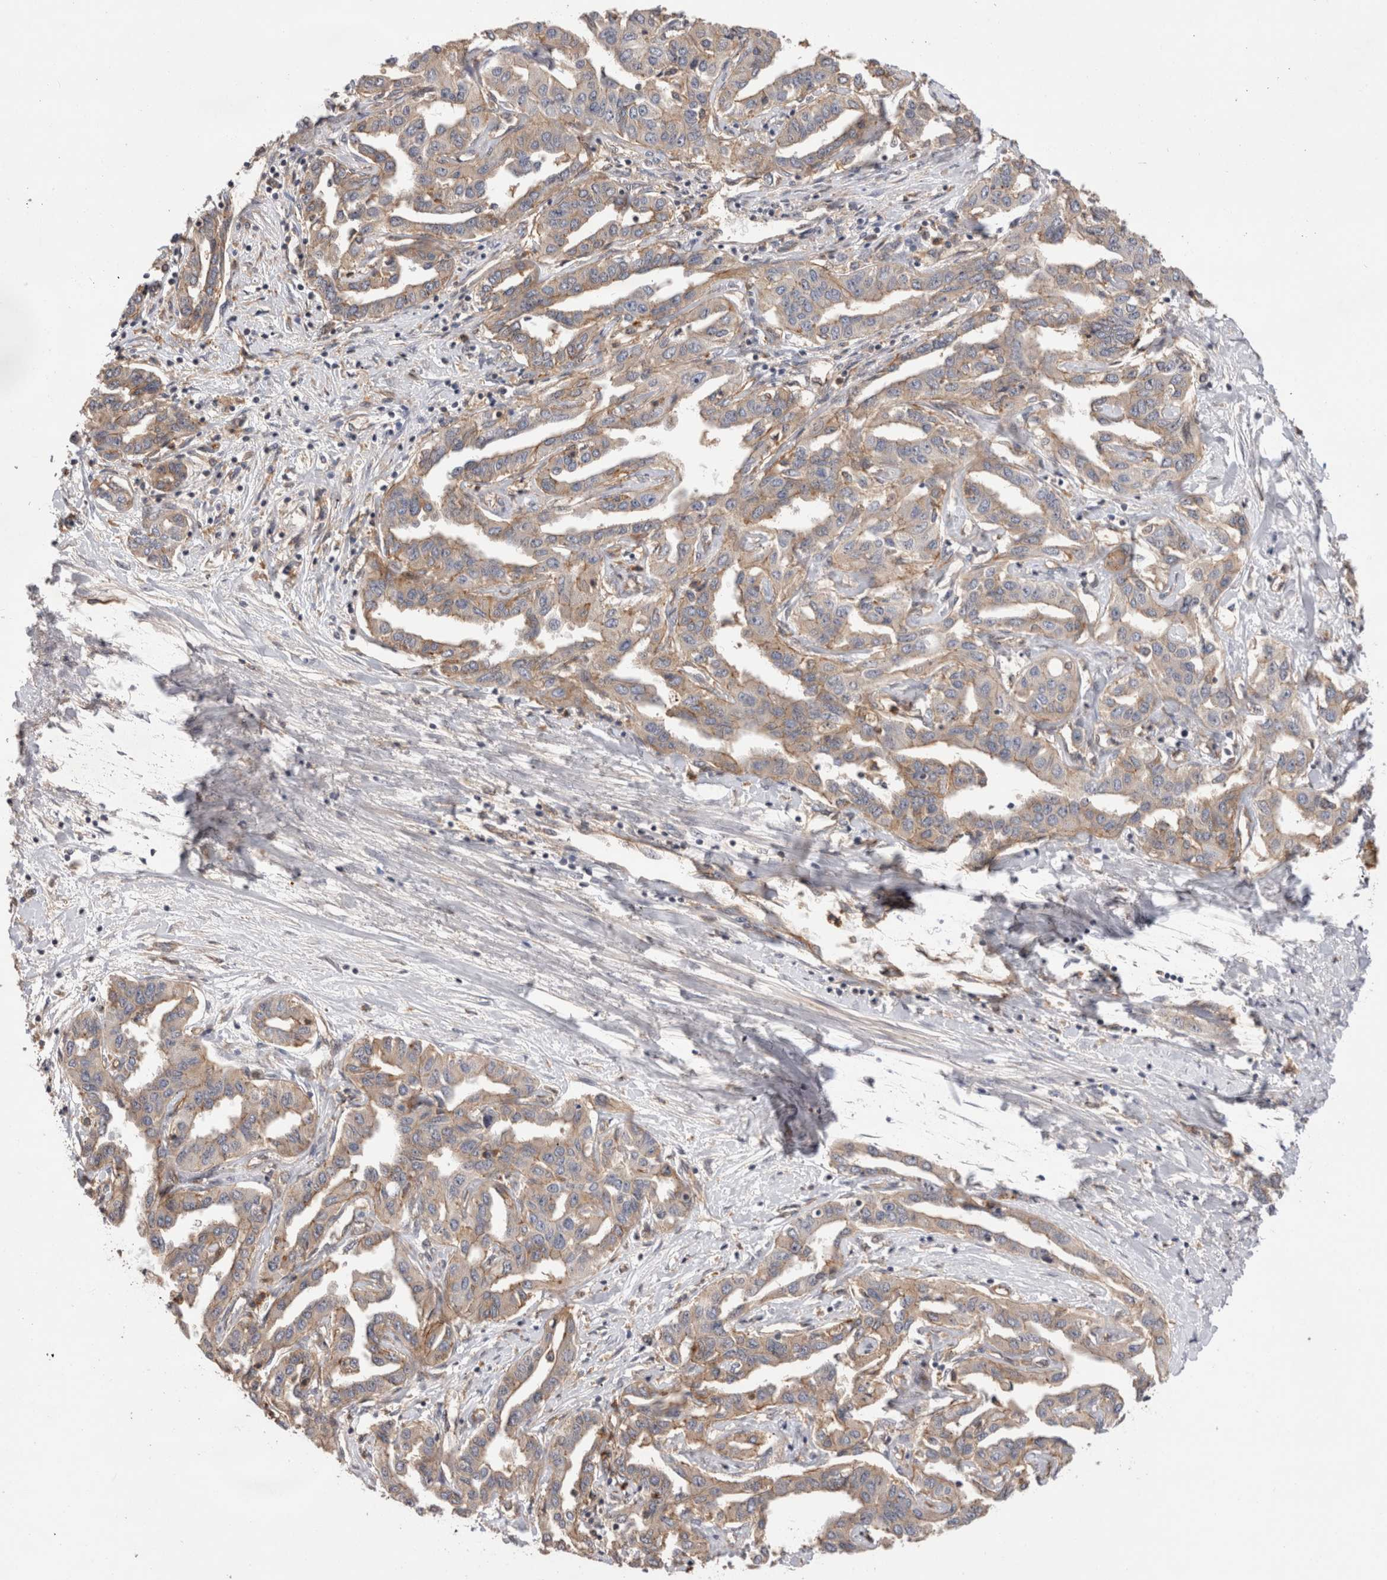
{"staining": {"intensity": "weak", "quantity": ">75%", "location": "cytoplasmic/membranous"}, "tissue": "liver cancer", "cell_type": "Tumor cells", "image_type": "cancer", "snomed": [{"axis": "morphology", "description": "Cholangiocarcinoma"}, {"axis": "topography", "description": "Liver"}], "caption": "Liver cancer (cholangiocarcinoma) was stained to show a protein in brown. There is low levels of weak cytoplasmic/membranous expression in approximately >75% of tumor cells.", "gene": "BNIP2", "patient": {"sex": "male", "age": 59}}